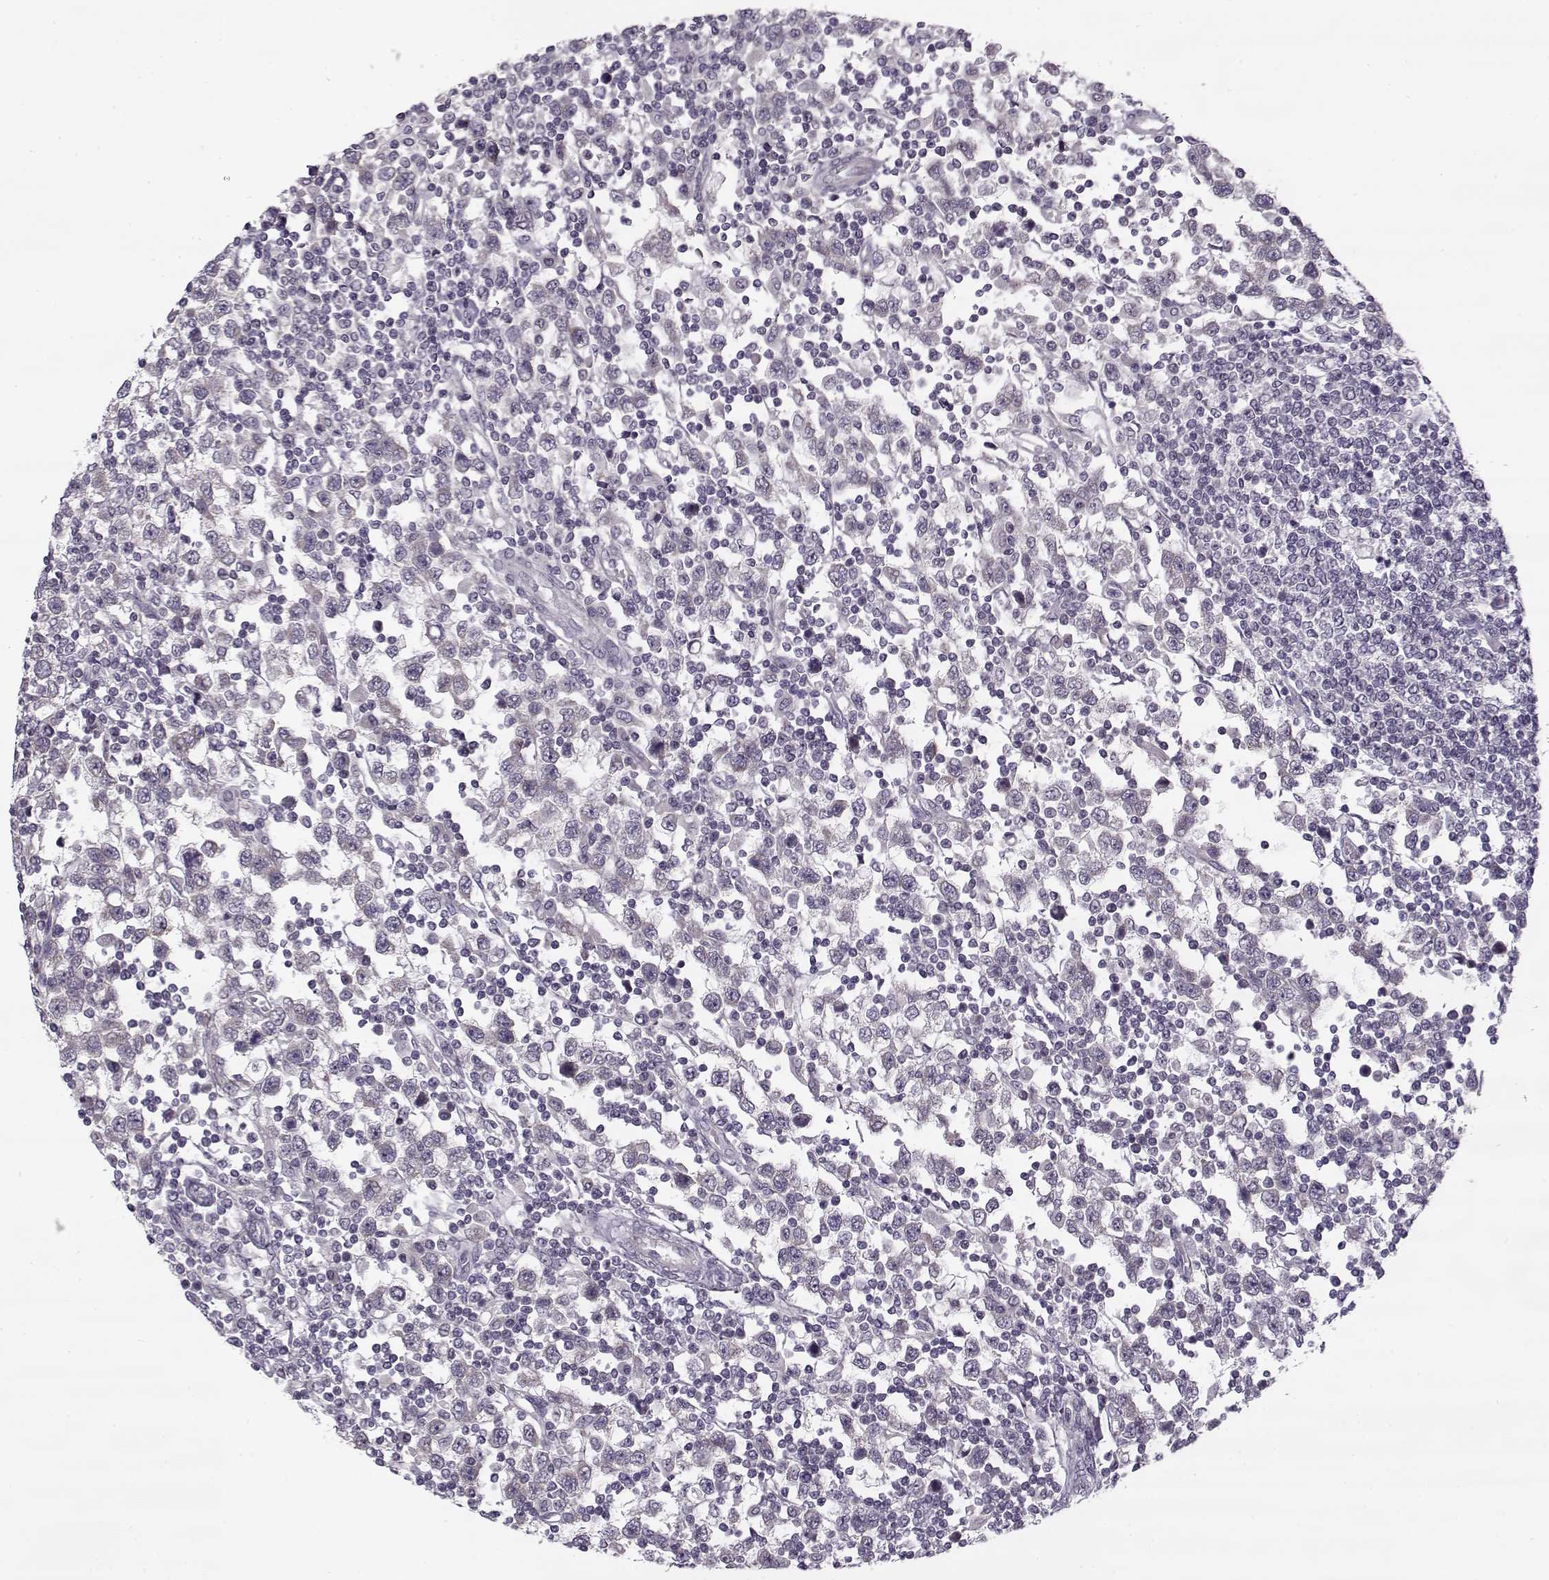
{"staining": {"intensity": "negative", "quantity": "none", "location": "none"}, "tissue": "testis cancer", "cell_type": "Tumor cells", "image_type": "cancer", "snomed": [{"axis": "morphology", "description": "Seminoma, NOS"}, {"axis": "topography", "description": "Testis"}], "caption": "Testis cancer stained for a protein using IHC exhibits no expression tumor cells.", "gene": "PNMT", "patient": {"sex": "male", "age": 34}}